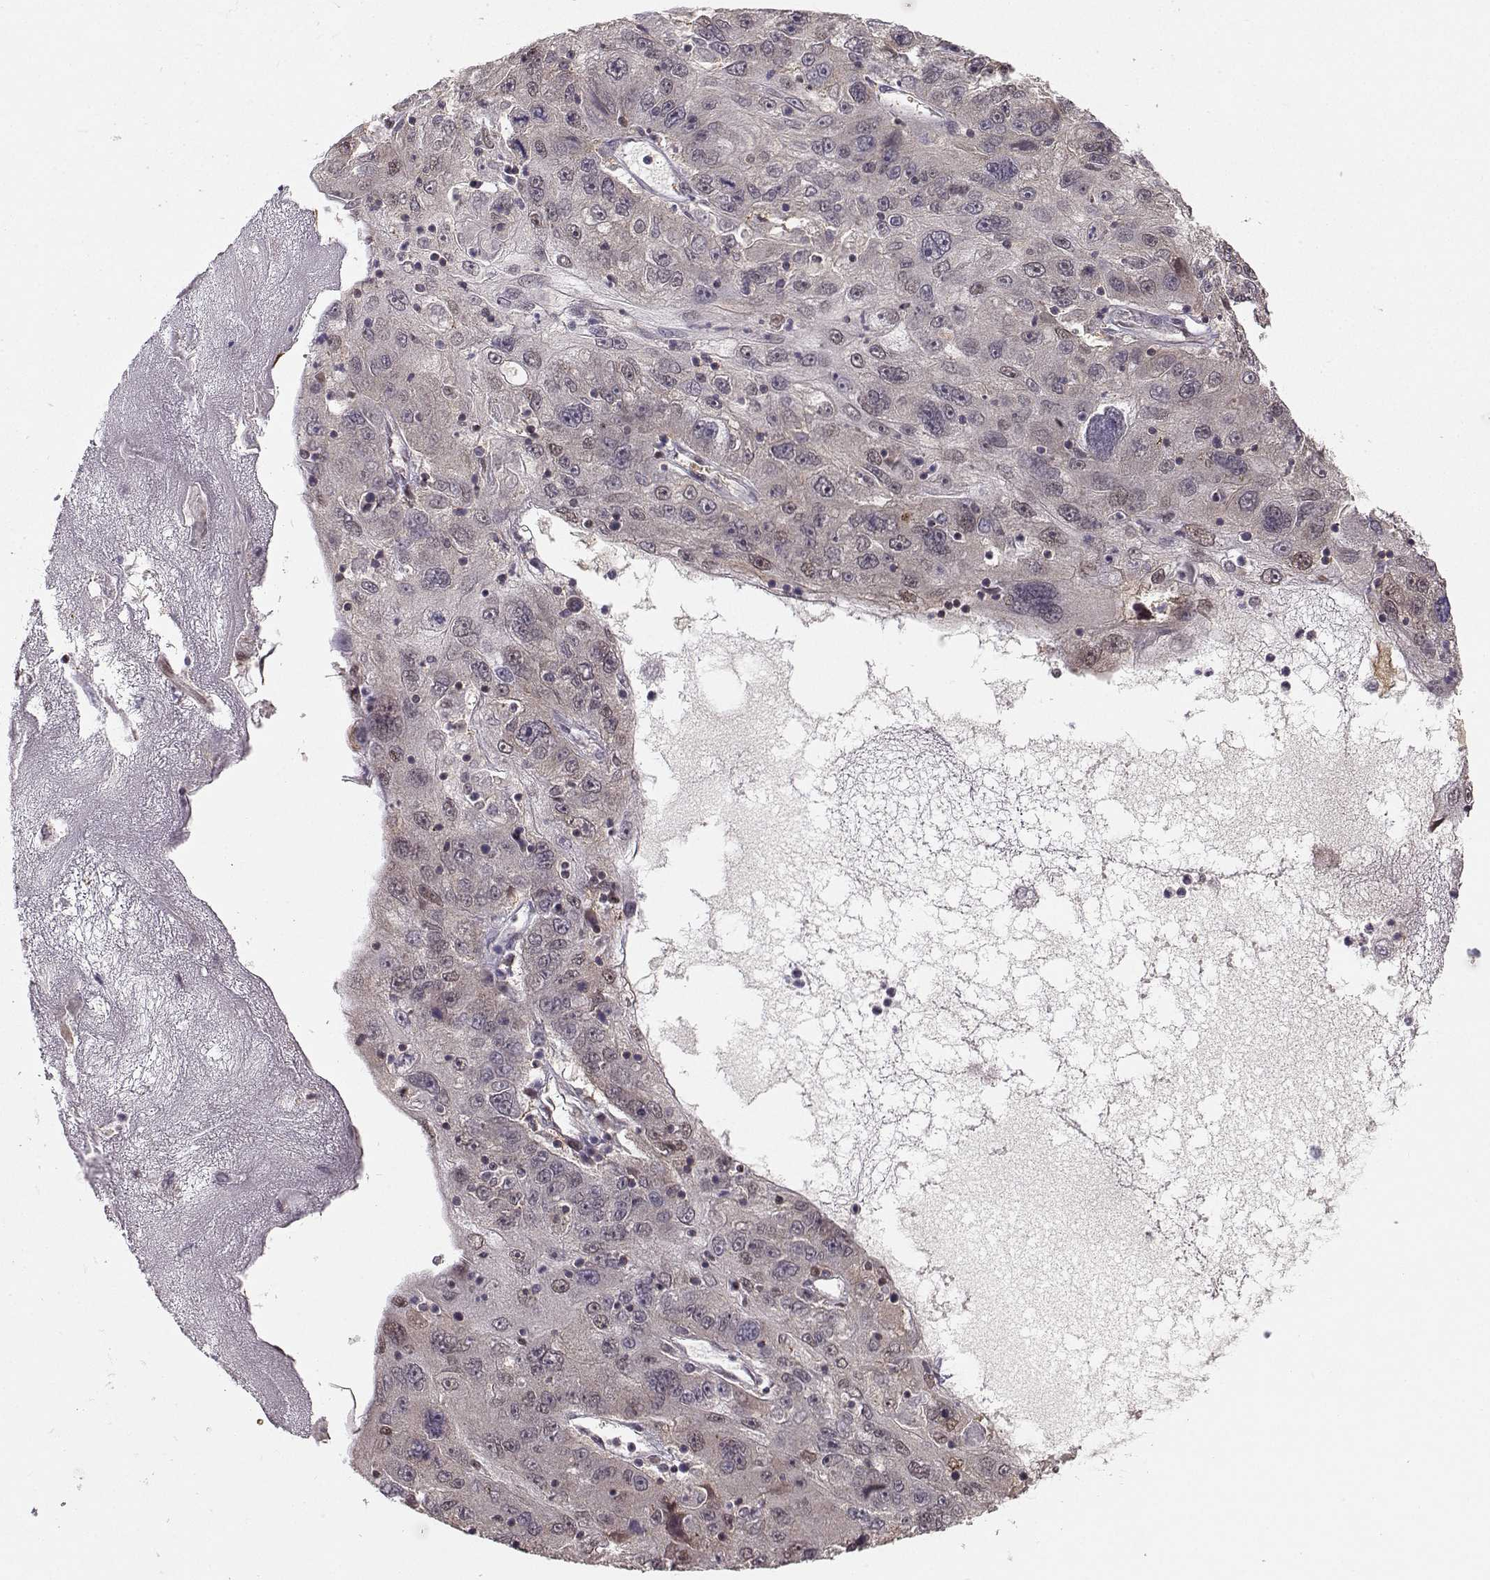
{"staining": {"intensity": "moderate", "quantity": "<25%", "location": "nuclear"}, "tissue": "stomach cancer", "cell_type": "Tumor cells", "image_type": "cancer", "snomed": [{"axis": "morphology", "description": "Adenocarcinoma, NOS"}, {"axis": "topography", "description": "Stomach"}], "caption": "Immunohistochemistry (IHC) of human stomach cancer demonstrates low levels of moderate nuclear staining in approximately <25% of tumor cells.", "gene": "PKP2", "patient": {"sex": "male", "age": 56}}